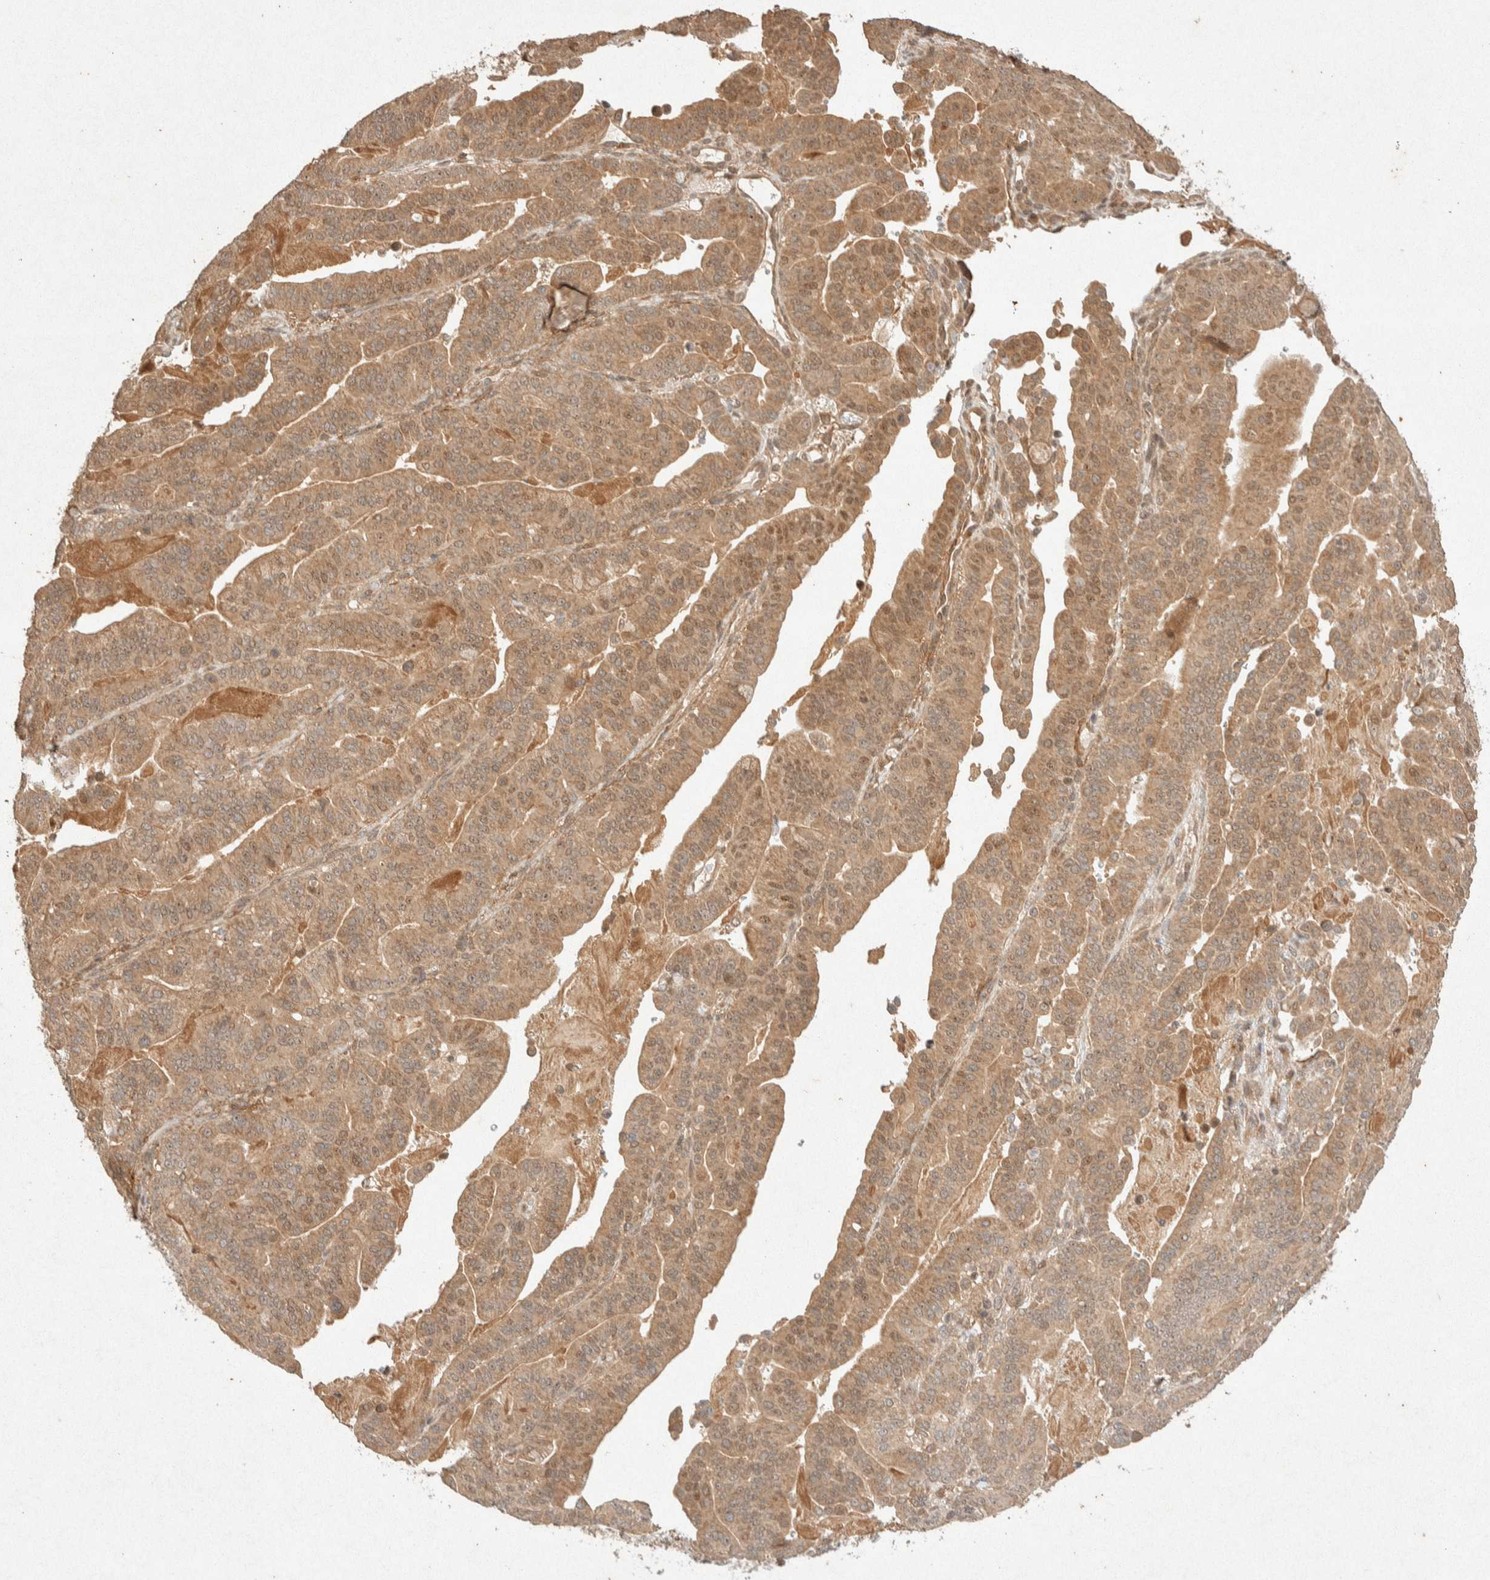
{"staining": {"intensity": "moderate", "quantity": ">75%", "location": "cytoplasmic/membranous,nuclear"}, "tissue": "pancreatic cancer", "cell_type": "Tumor cells", "image_type": "cancer", "snomed": [{"axis": "morphology", "description": "Adenocarcinoma, NOS"}, {"axis": "topography", "description": "Pancreas"}], "caption": "An immunohistochemistry (IHC) histopathology image of tumor tissue is shown. Protein staining in brown highlights moderate cytoplasmic/membranous and nuclear positivity in pancreatic cancer (adenocarcinoma) within tumor cells.", "gene": "THRA", "patient": {"sex": "male", "age": 63}}